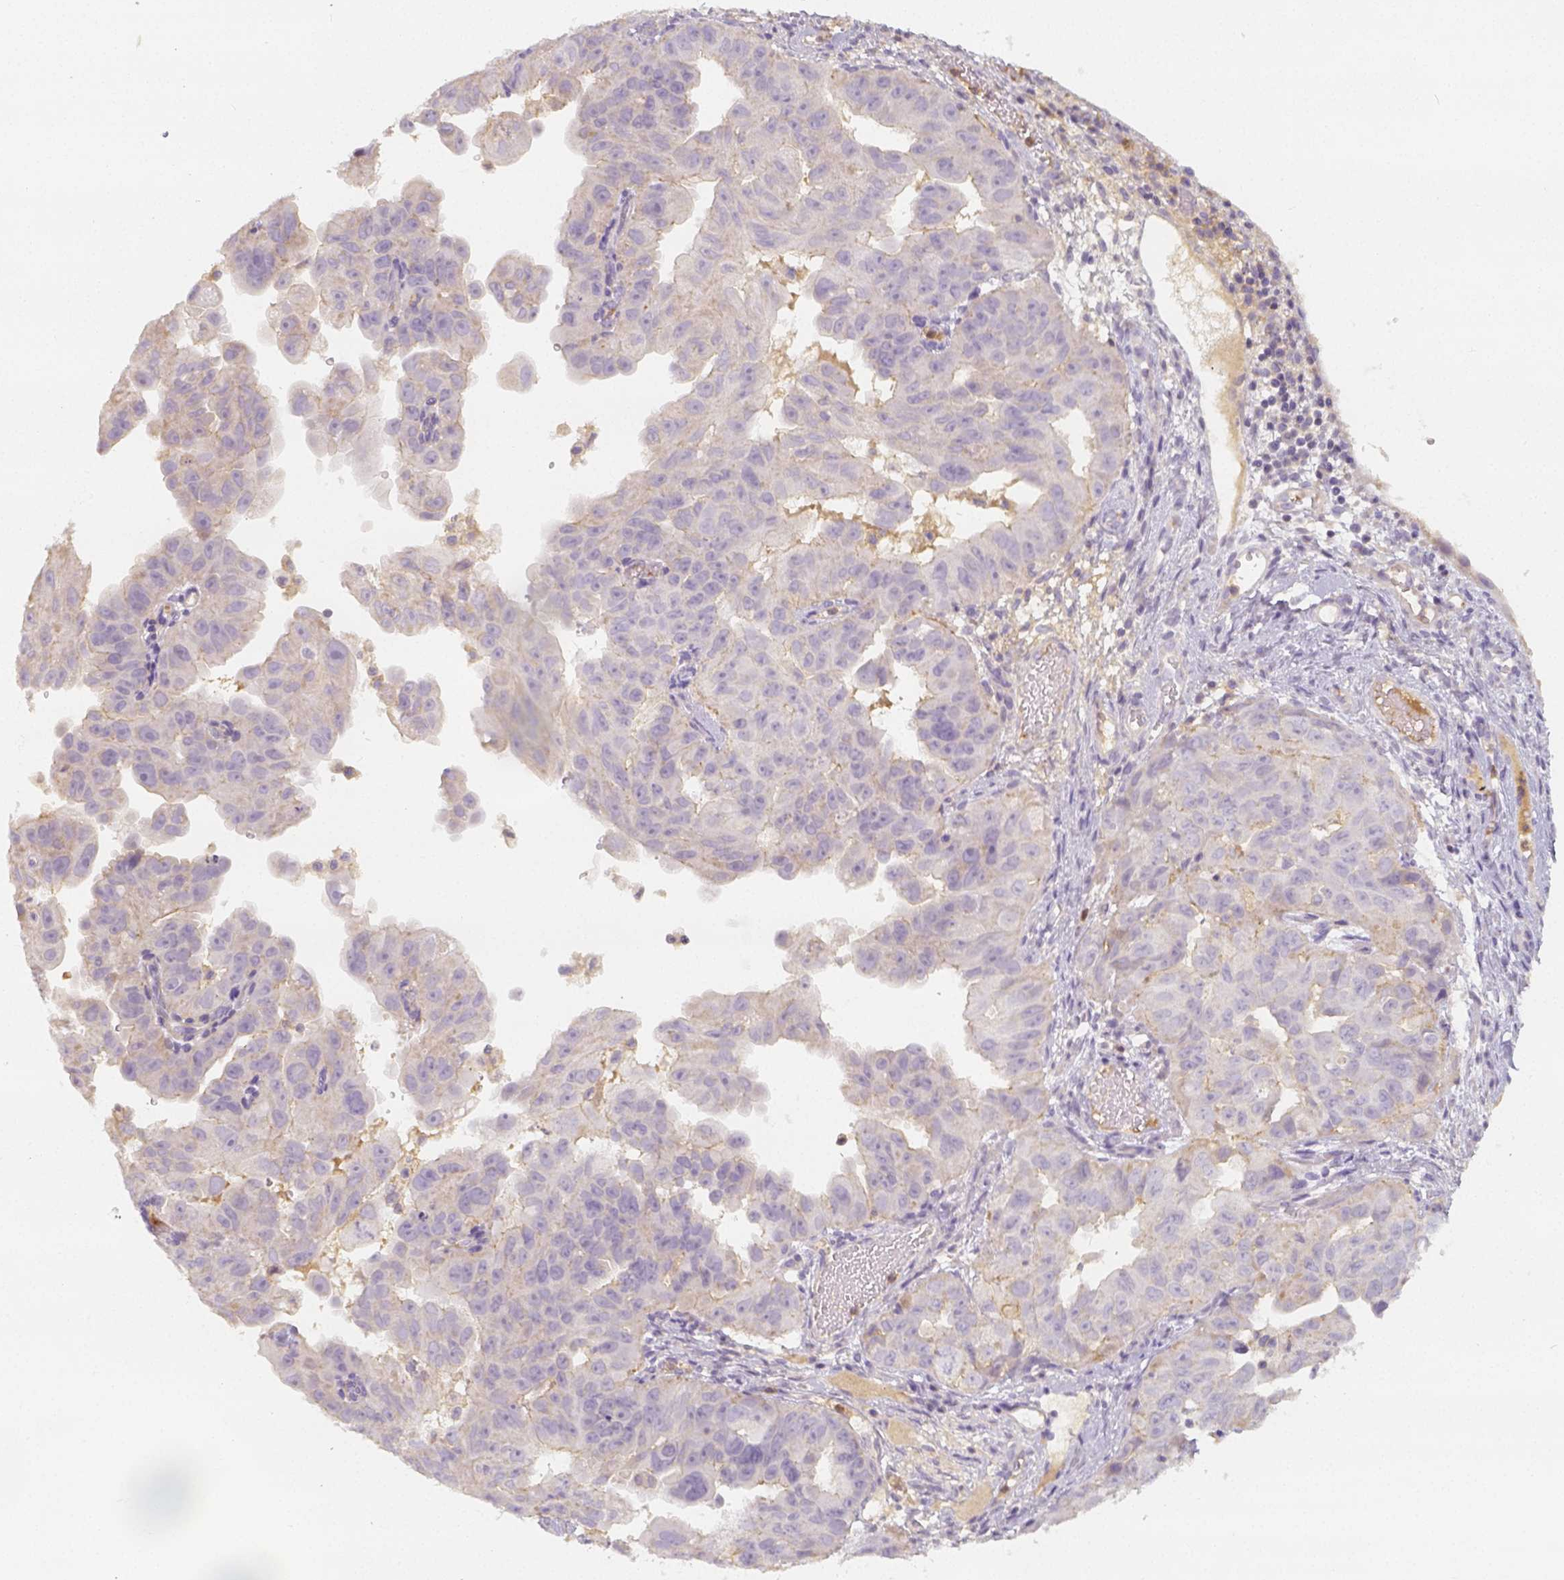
{"staining": {"intensity": "weak", "quantity": "<25%", "location": "cytoplasmic/membranous"}, "tissue": "ovarian cancer", "cell_type": "Tumor cells", "image_type": "cancer", "snomed": [{"axis": "morphology", "description": "Carcinoma, endometroid"}, {"axis": "topography", "description": "Ovary"}], "caption": "There is no significant staining in tumor cells of ovarian cancer. (DAB immunohistochemistry (IHC) visualized using brightfield microscopy, high magnification).", "gene": "PTPRJ", "patient": {"sex": "female", "age": 85}}